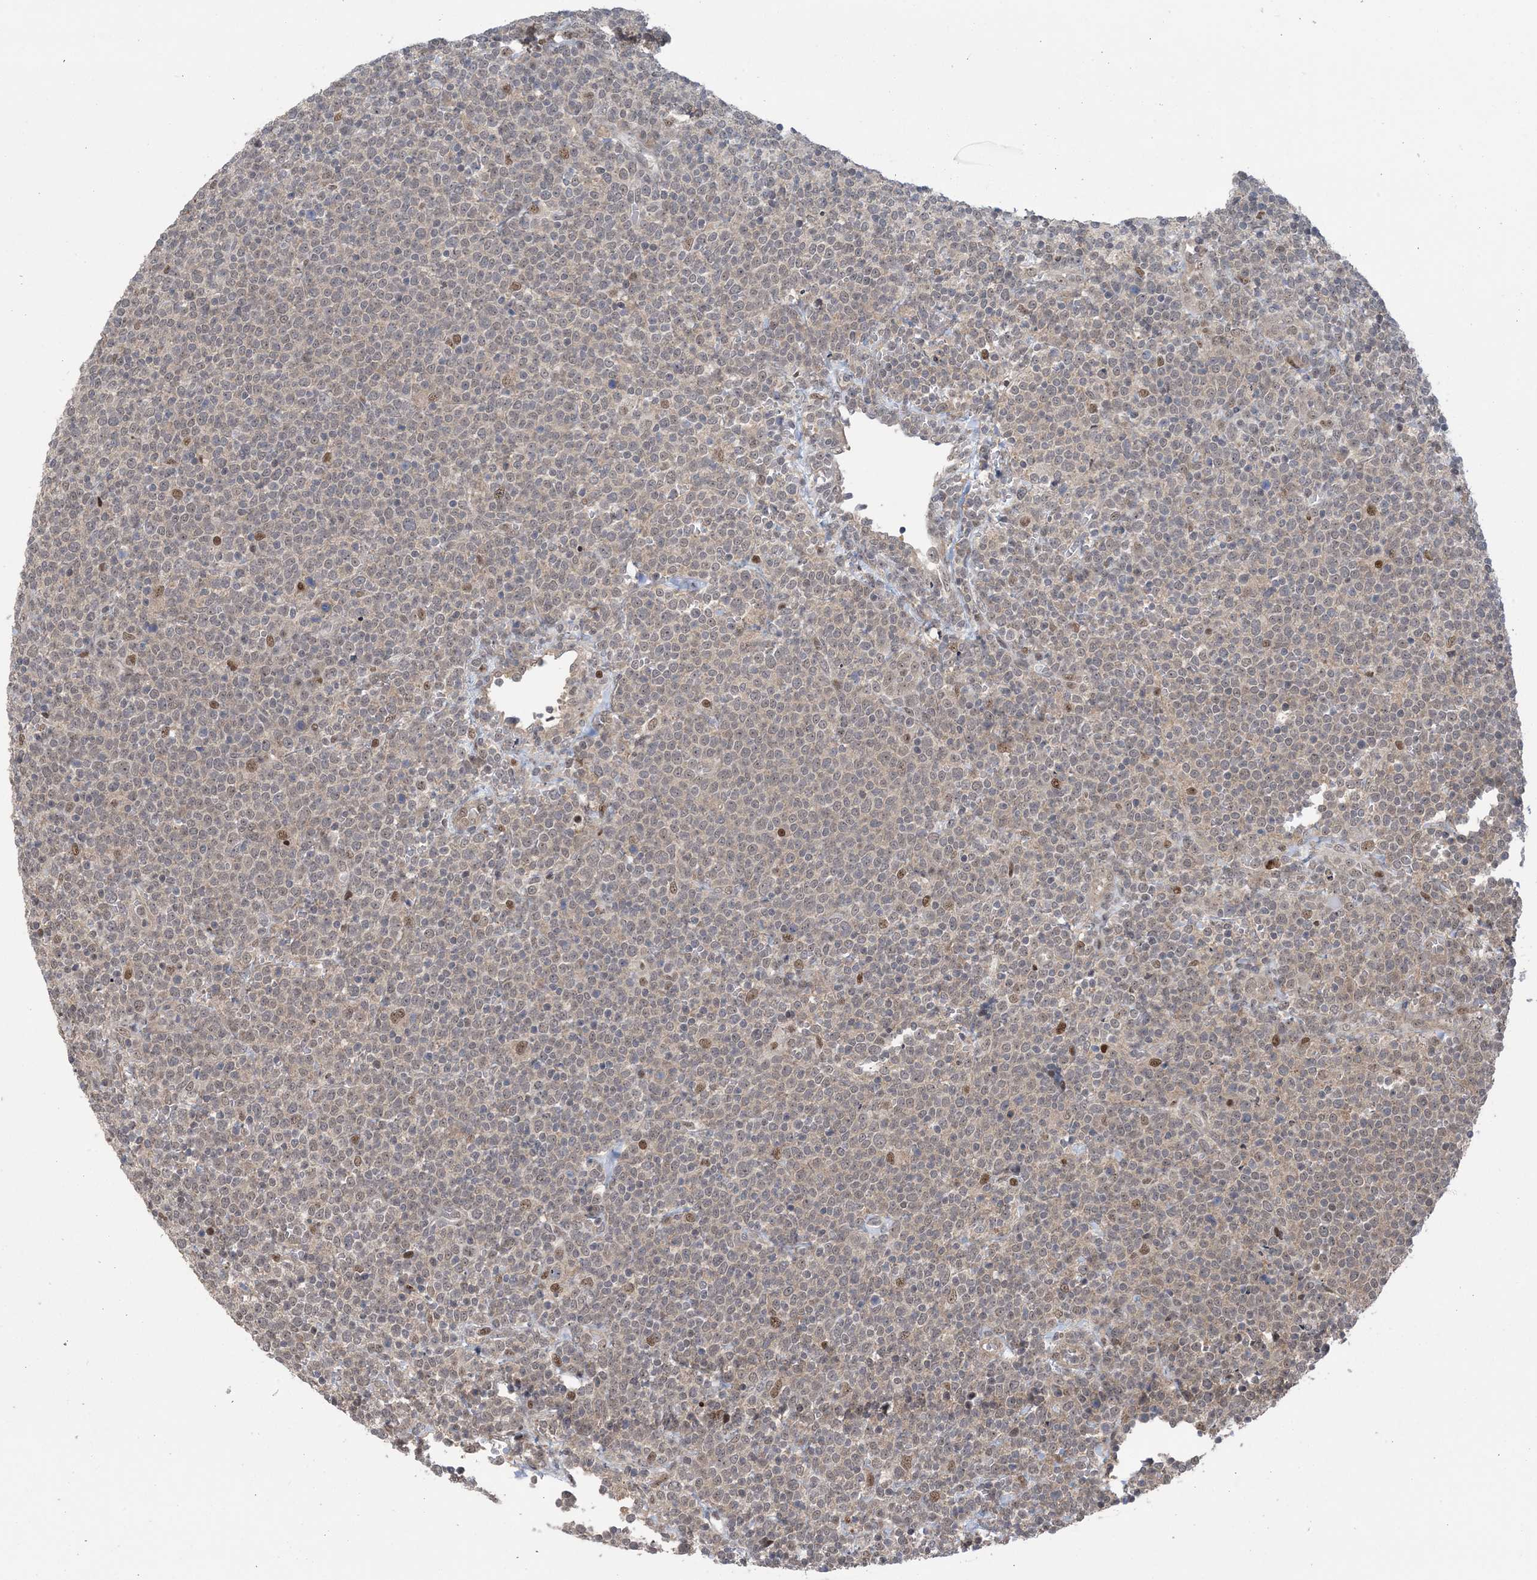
{"staining": {"intensity": "moderate", "quantity": "<25%", "location": "nuclear"}, "tissue": "lymphoma", "cell_type": "Tumor cells", "image_type": "cancer", "snomed": [{"axis": "morphology", "description": "Malignant lymphoma, non-Hodgkin's type, High grade"}, {"axis": "topography", "description": "Lymph node"}], "caption": "Immunohistochemistry (IHC) of malignant lymphoma, non-Hodgkin's type (high-grade) exhibits low levels of moderate nuclear staining in about <25% of tumor cells.", "gene": "ZNF710", "patient": {"sex": "male", "age": 61}}